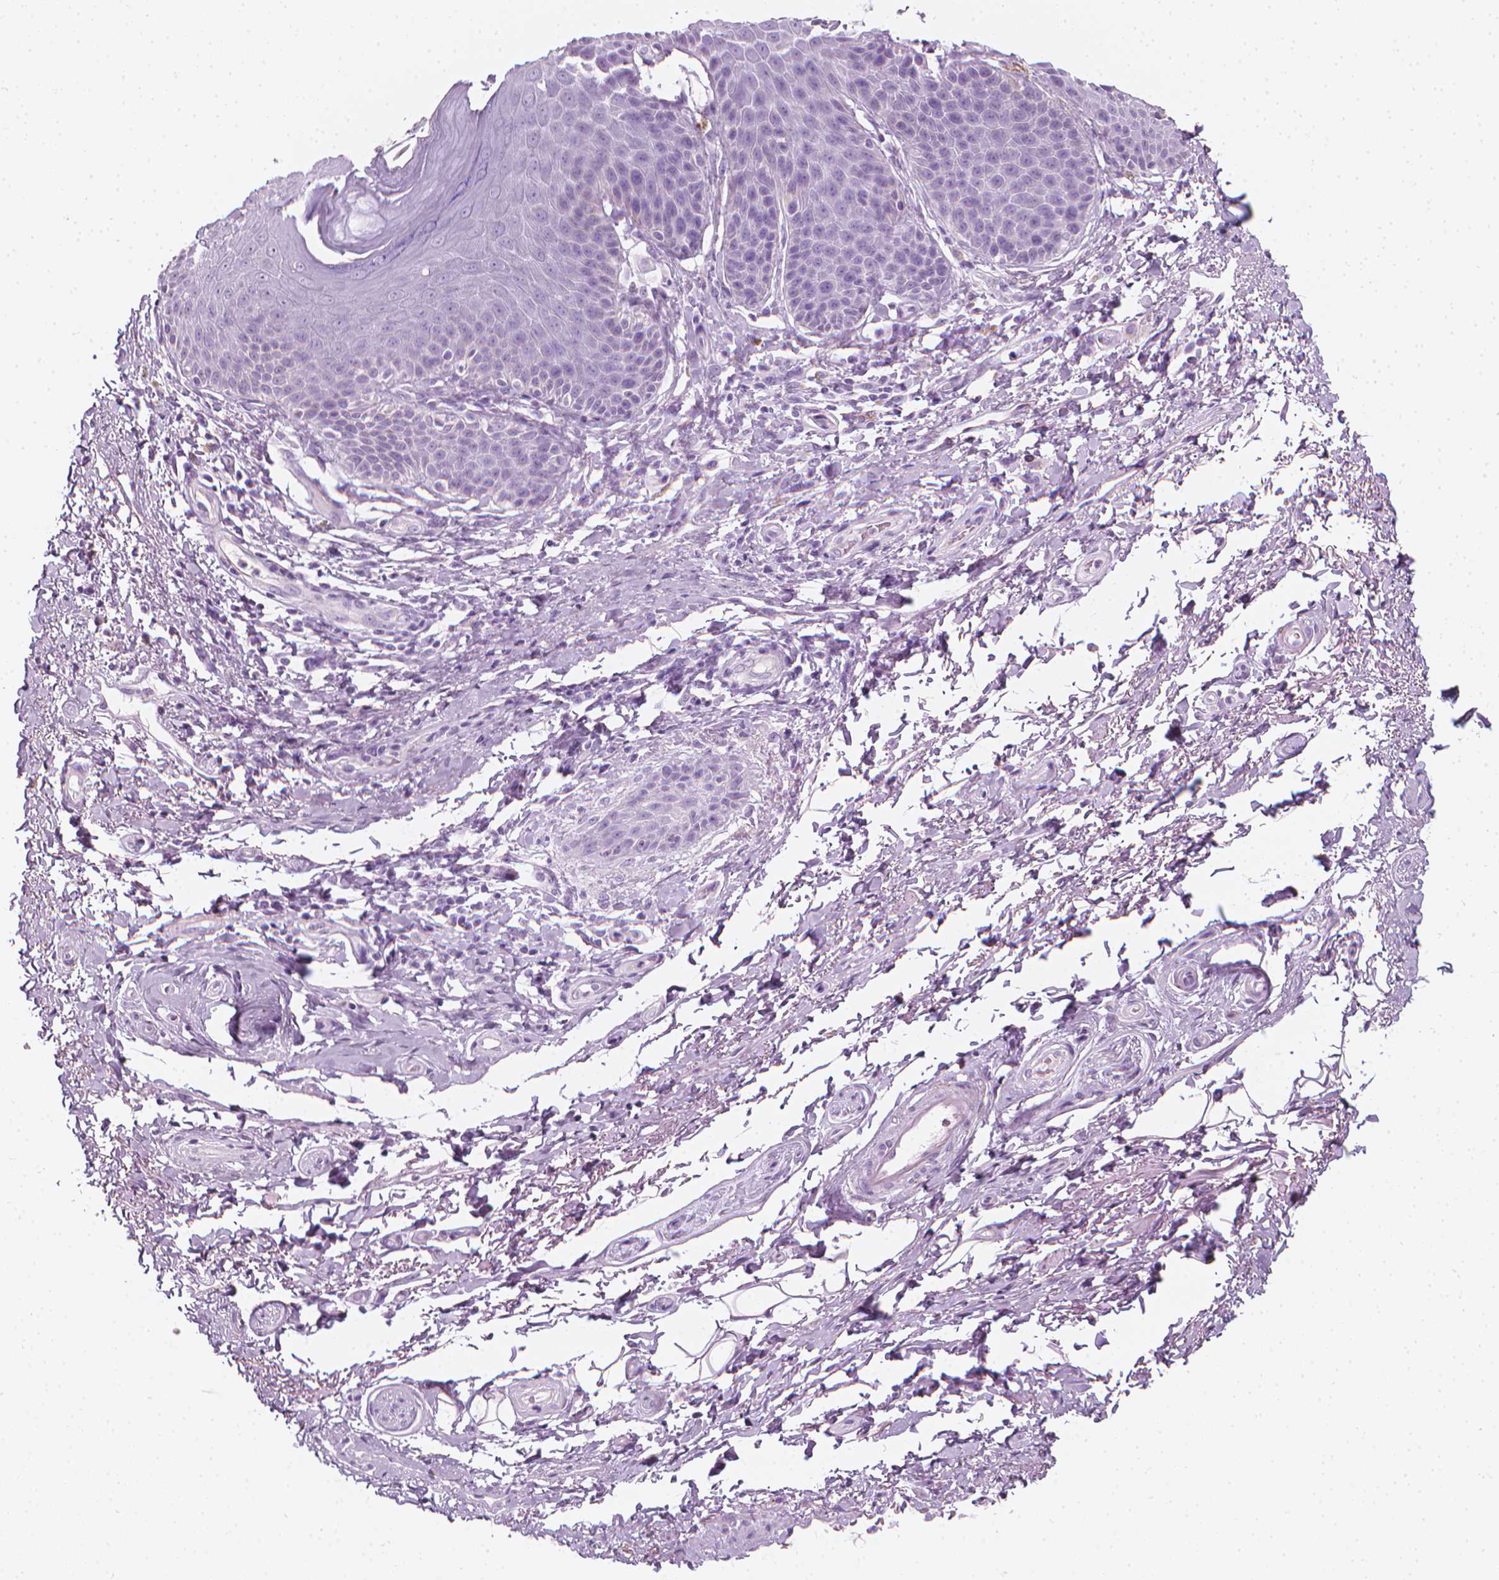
{"staining": {"intensity": "negative", "quantity": "none", "location": "none"}, "tissue": "adipose tissue", "cell_type": "Adipocytes", "image_type": "normal", "snomed": [{"axis": "morphology", "description": "Normal tissue, NOS"}, {"axis": "topography", "description": "Peripheral nerve tissue"}], "caption": "Adipocytes show no significant protein staining in normal adipose tissue. The staining was performed using DAB to visualize the protein expression in brown, while the nuclei were stained in blue with hematoxylin (Magnification: 20x).", "gene": "SCG3", "patient": {"sex": "male", "age": 51}}